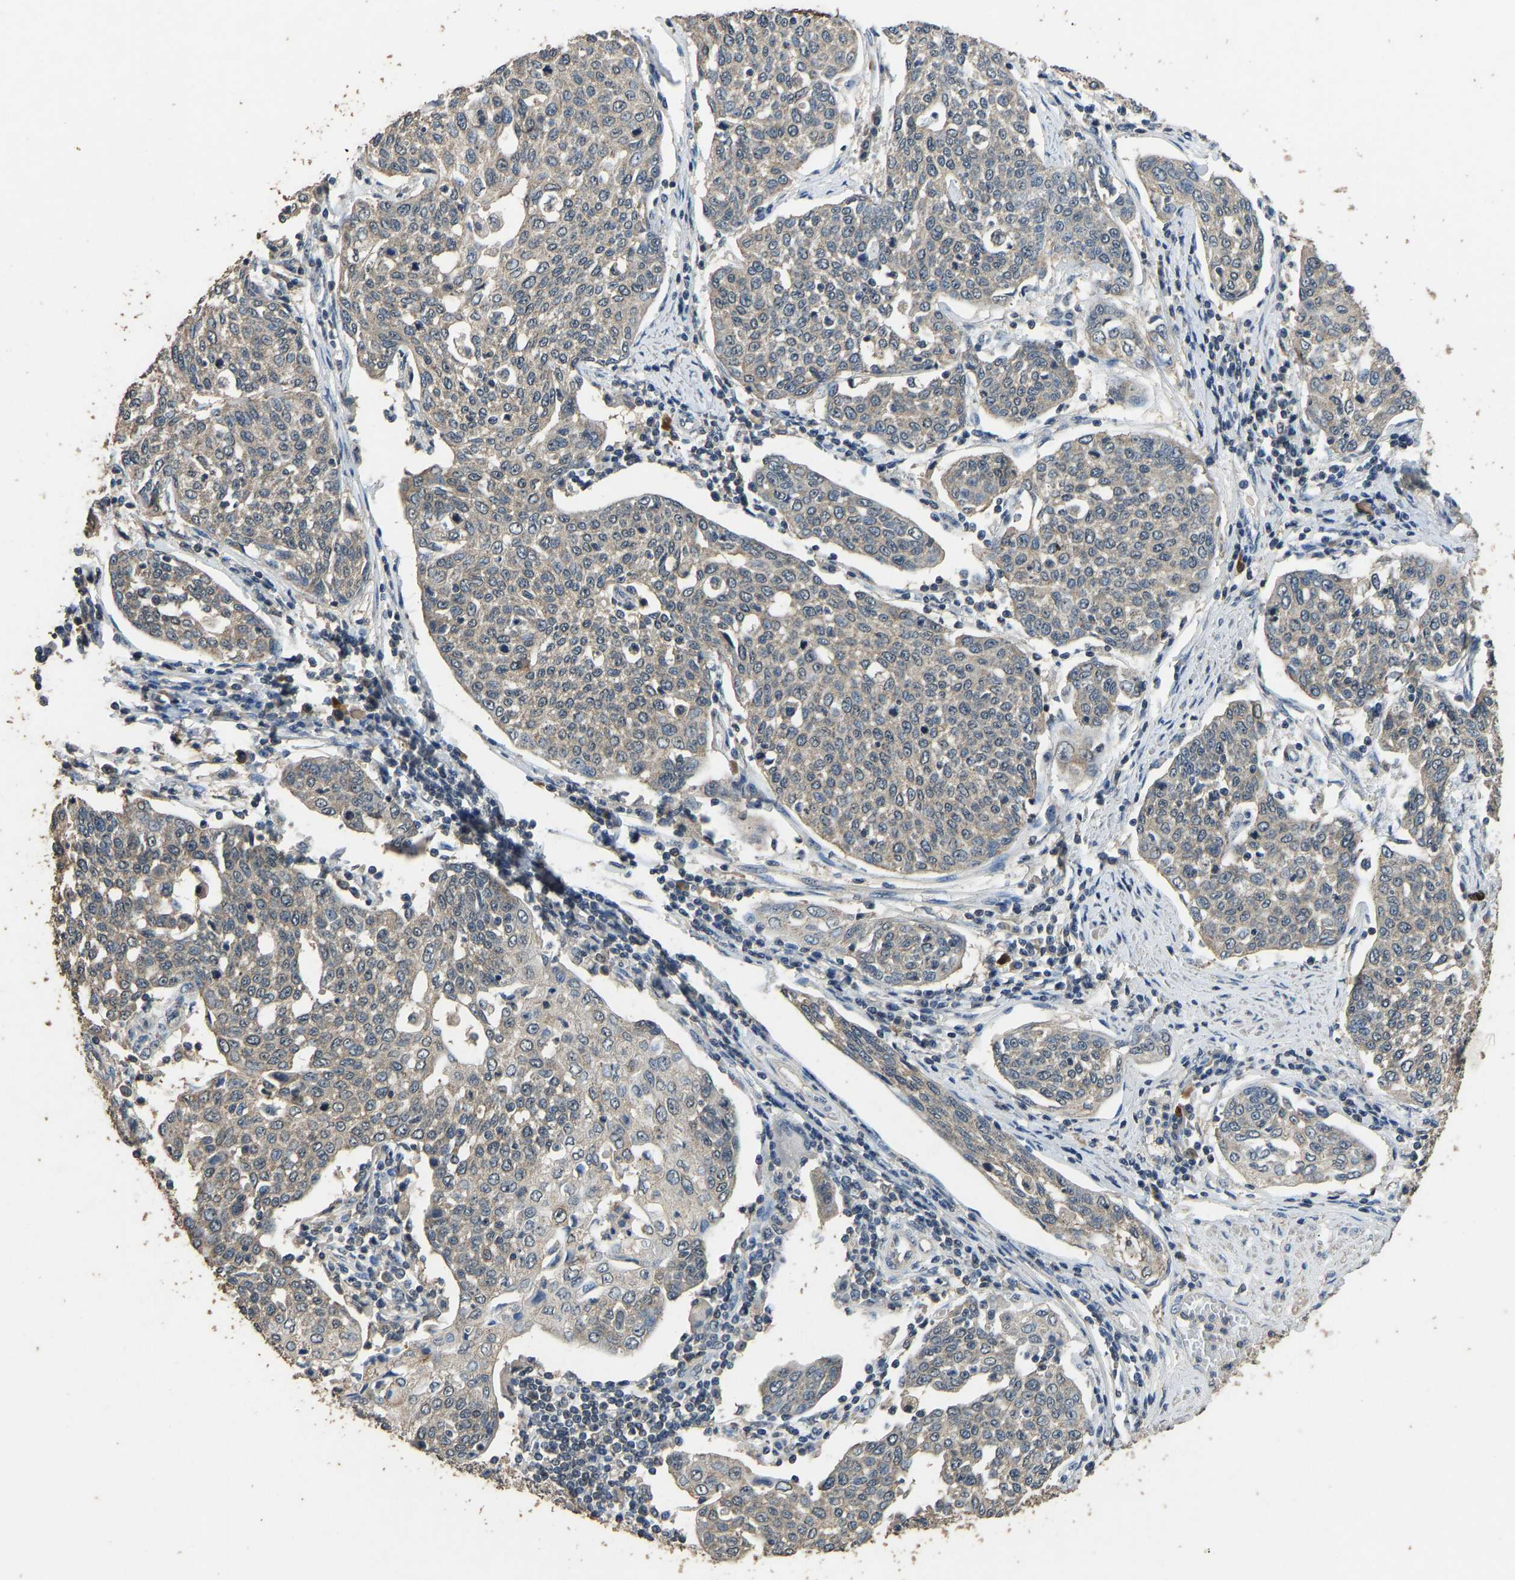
{"staining": {"intensity": "weak", "quantity": ">75%", "location": "cytoplasmic/membranous"}, "tissue": "cervical cancer", "cell_type": "Tumor cells", "image_type": "cancer", "snomed": [{"axis": "morphology", "description": "Squamous cell carcinoma, NOS"}, {"axis": "topography", "description": "Cervix"}], "caption": "Weak cytoplasmic/membranous expression is seen in about >75% of tumor cells in cervical cancer. Nuclei are stained in blue.", "gene": "CIDEC", "patient": {"sex": "female", "age": 34}}